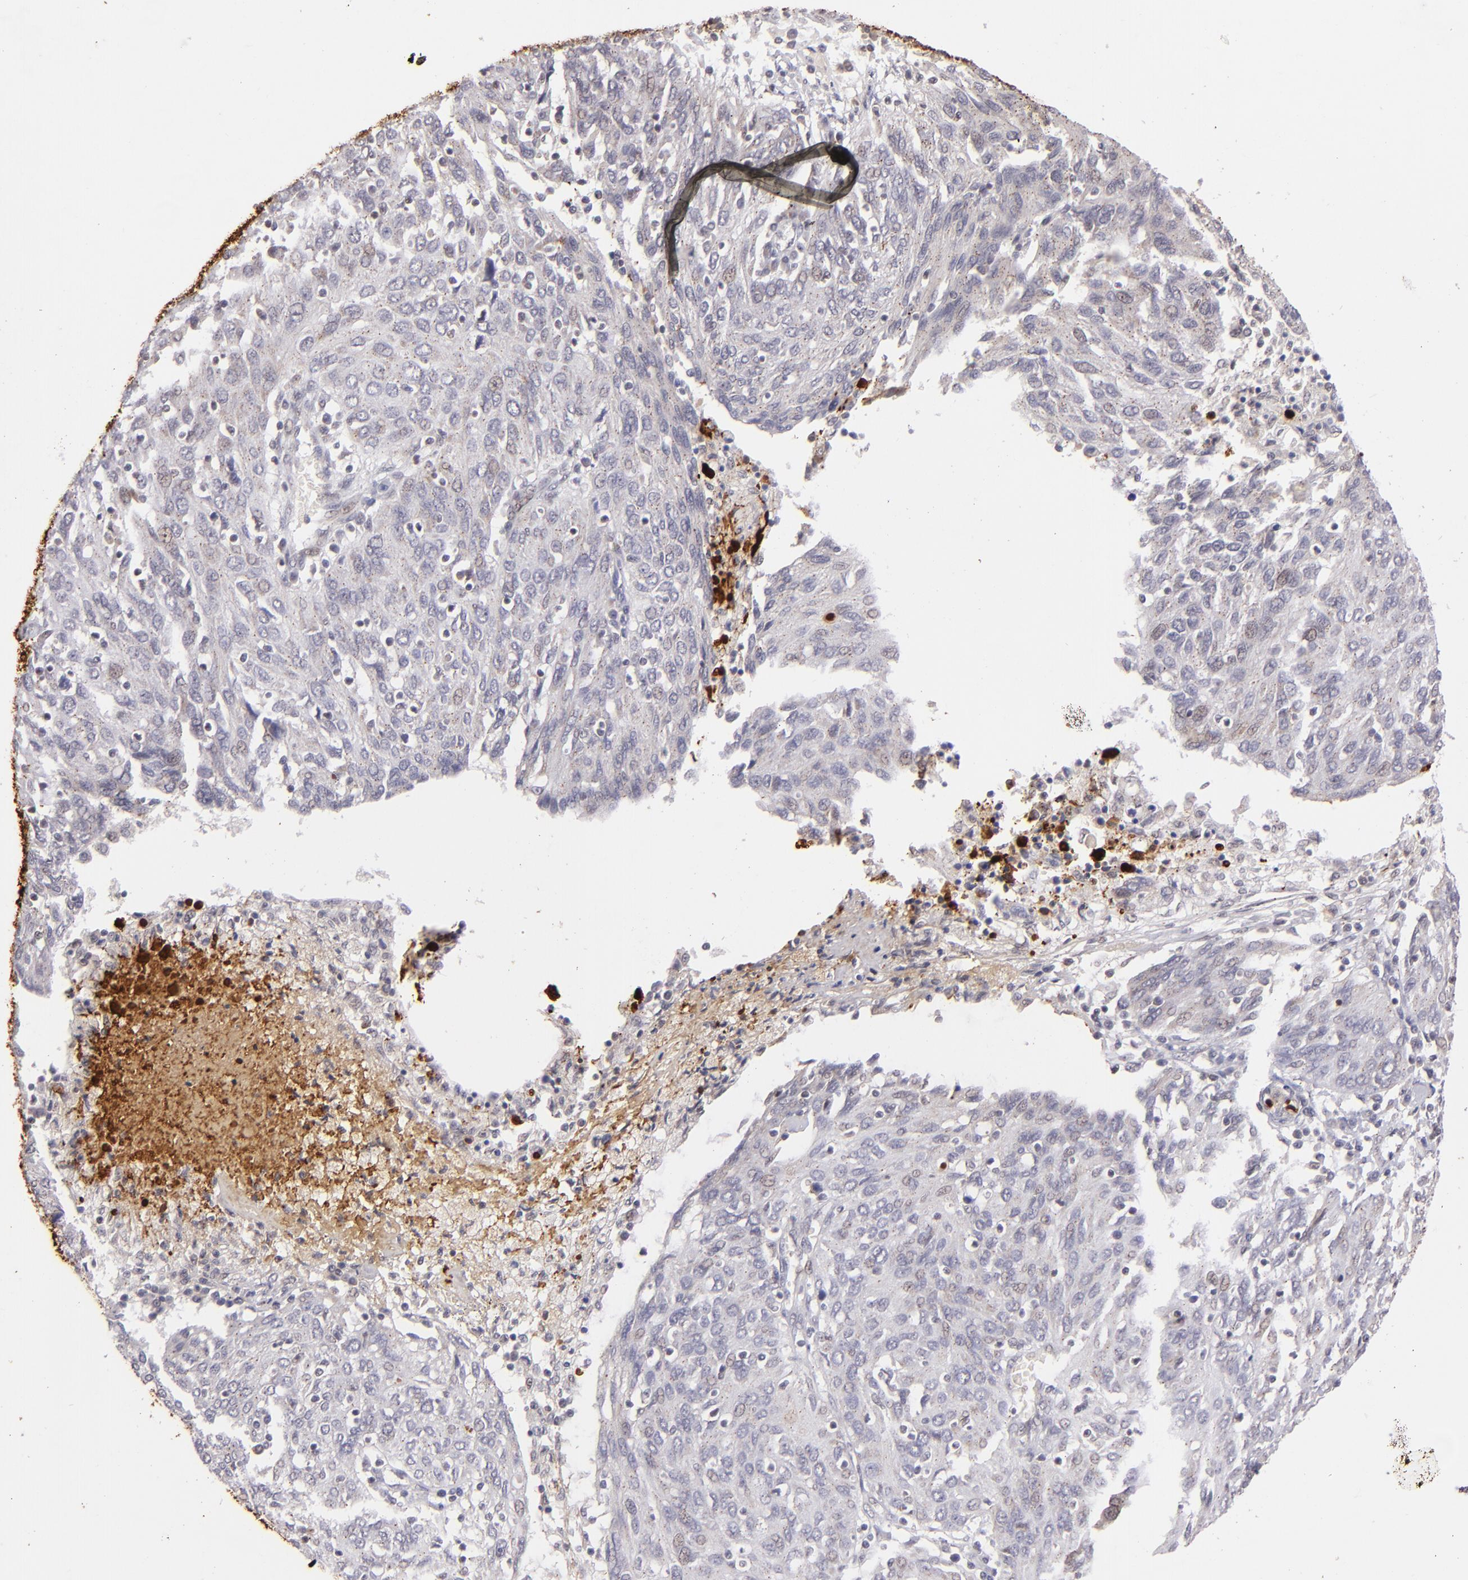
{"staining": {"intensity": "negative", "quantity": "none", "location": "none"}, "tissue": "ovarian cancer", "cell_type": "Tumor cells", "image_type": "cancer", "snomed": [{"axis": "morphology", "description": "Carcinoma, endometroid"}, {"axis": "topography", "description": "Ovary"}], "caption": "The immunohistochemistry photomicrograph has no significant expression in tumor cells of ovarian cancer tissue.", "gene": "RXRG", "patient": {"sex": "female", "age": 50}}